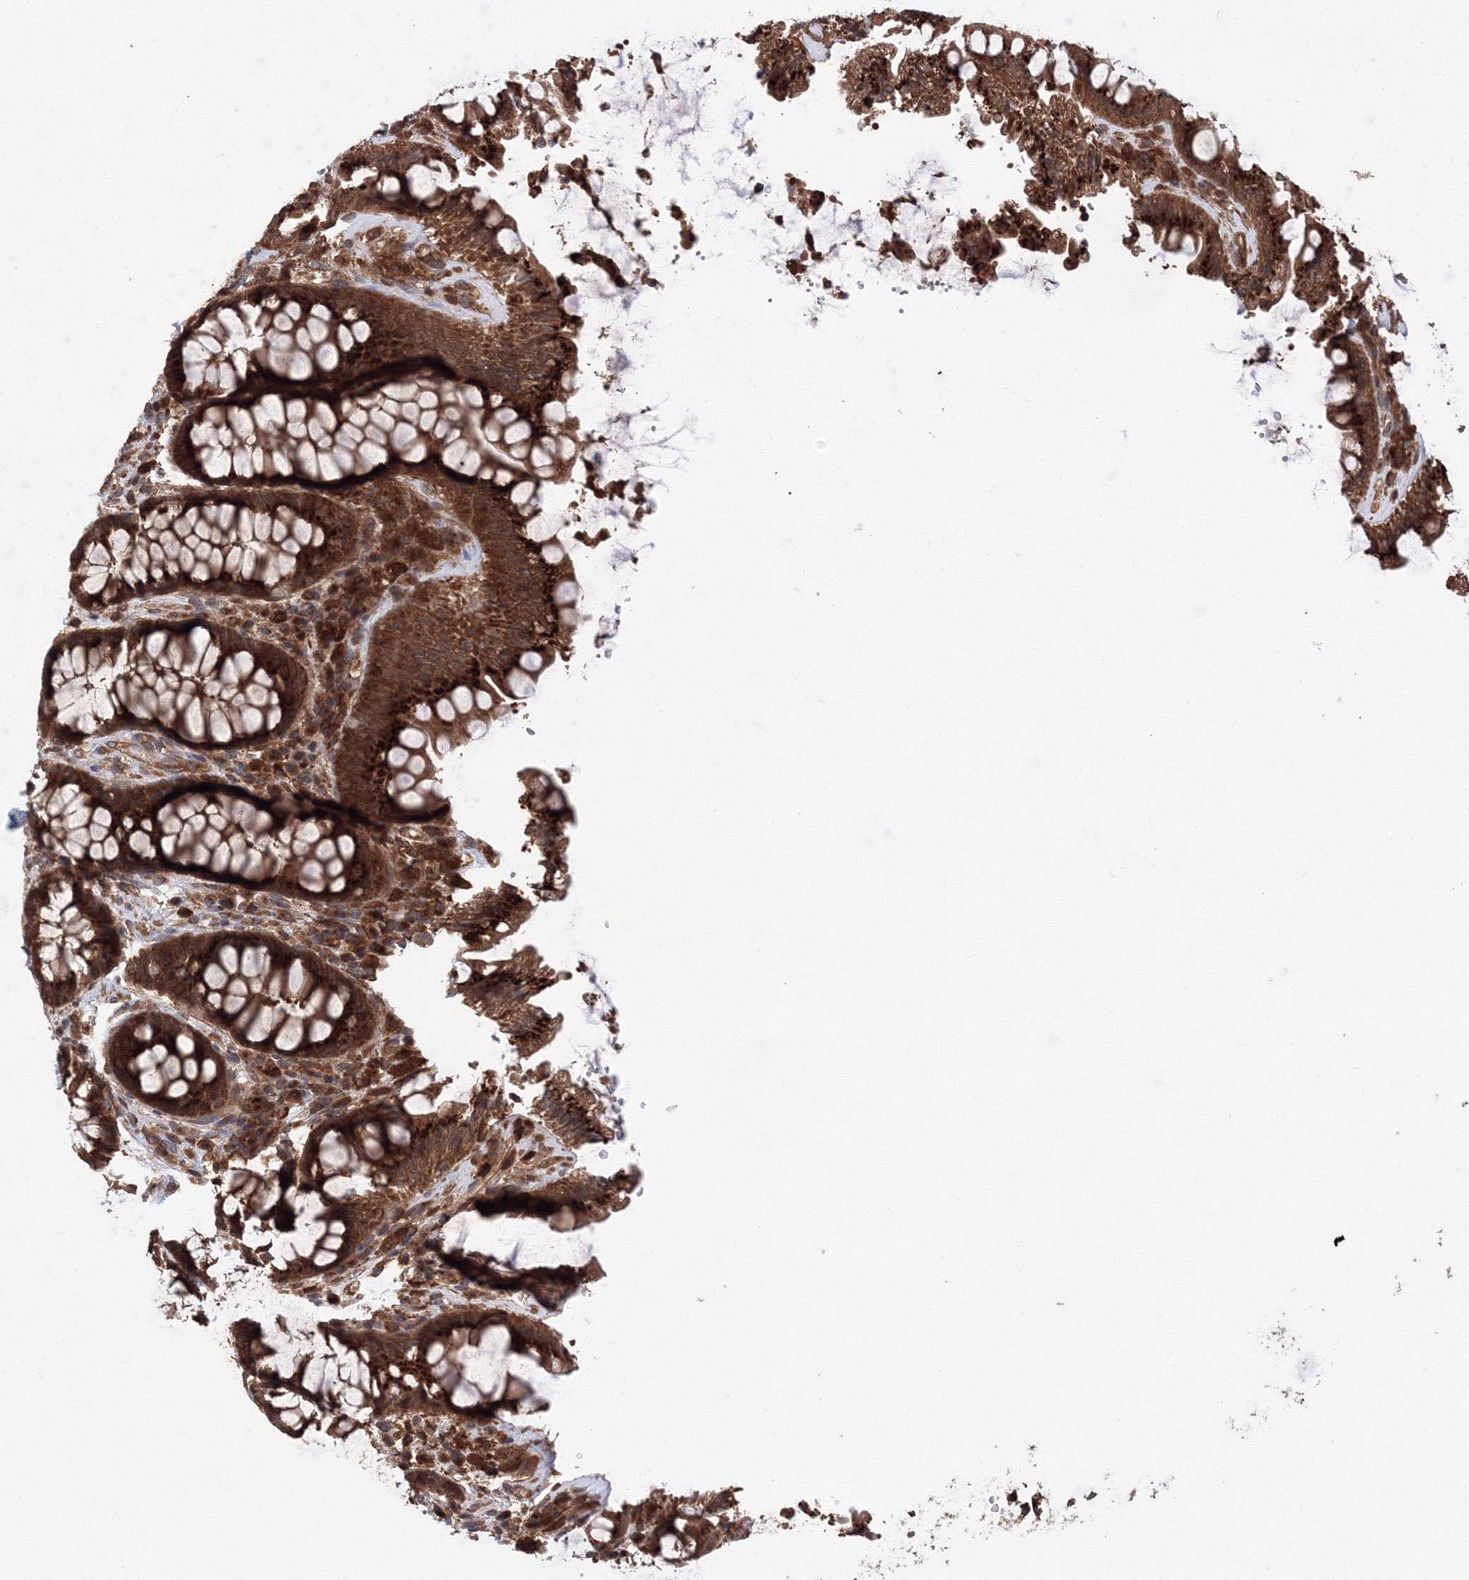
{"staining": {"intensity": "strong", "quantity": ">75%", "location": "cytoplasmic/membranous"}, "tissue": "rectum", "cell_type": "Glandular cells", "image_type": "normal", "snomed": [{"axis": "morphology", "description": "Normal tissue, NOS"}, {"axis": "topography", "description": "Rectum"}], "caption": "Glandular cells exhibit high levels of strong cytoplasmic/membranous positivity in approximately >75% of cells in unremarkable human rectum. The staining was performed using DAB, with brown indicating positive protein expression. Nuclei are stained blue with hematoxylin.", "gene": "ATG3", "patient": {"sex": "female", "age": 46}}